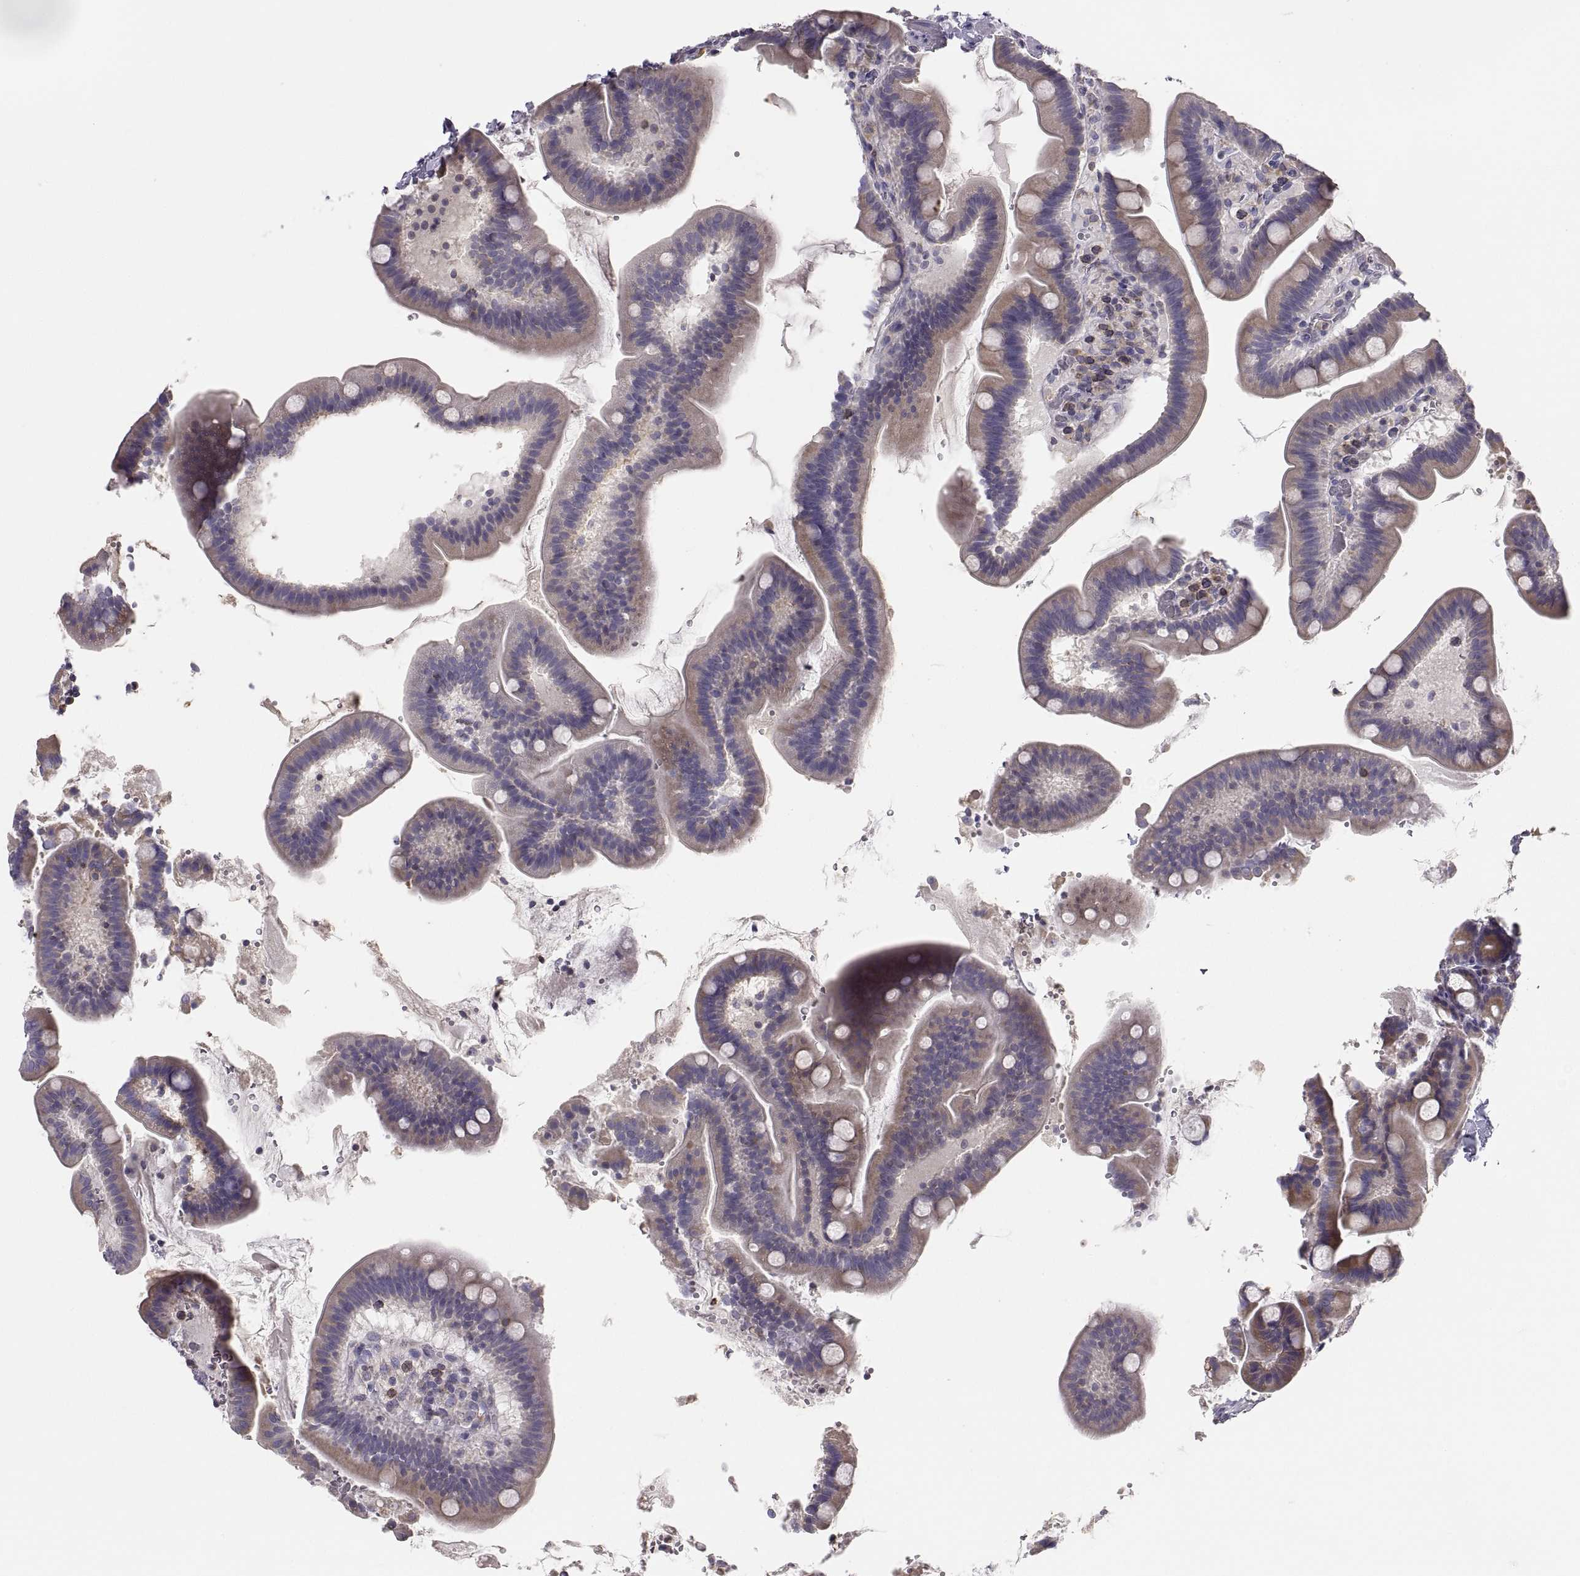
{"staining": {"intensity": "weak", "quantity": "25%-75%", "location": "cytoplasmic/membranous"}, "tissue": "duodenum", "cell_type": "Glandular cells", "image_type": "normal", "snomed": [{"axis": "morphology", "description": "Normal tissue, NOS"}, {"axis": "topography", "description": "Duodenum"}], "caption": "Protein analysis of unremarkable duodenum exhibits weak cytoplasmic/membranous expression in approximately 25%-75% of glandular cells.", "gene": "ERO1A", "patient": {"sex": "male", "age": 59}}